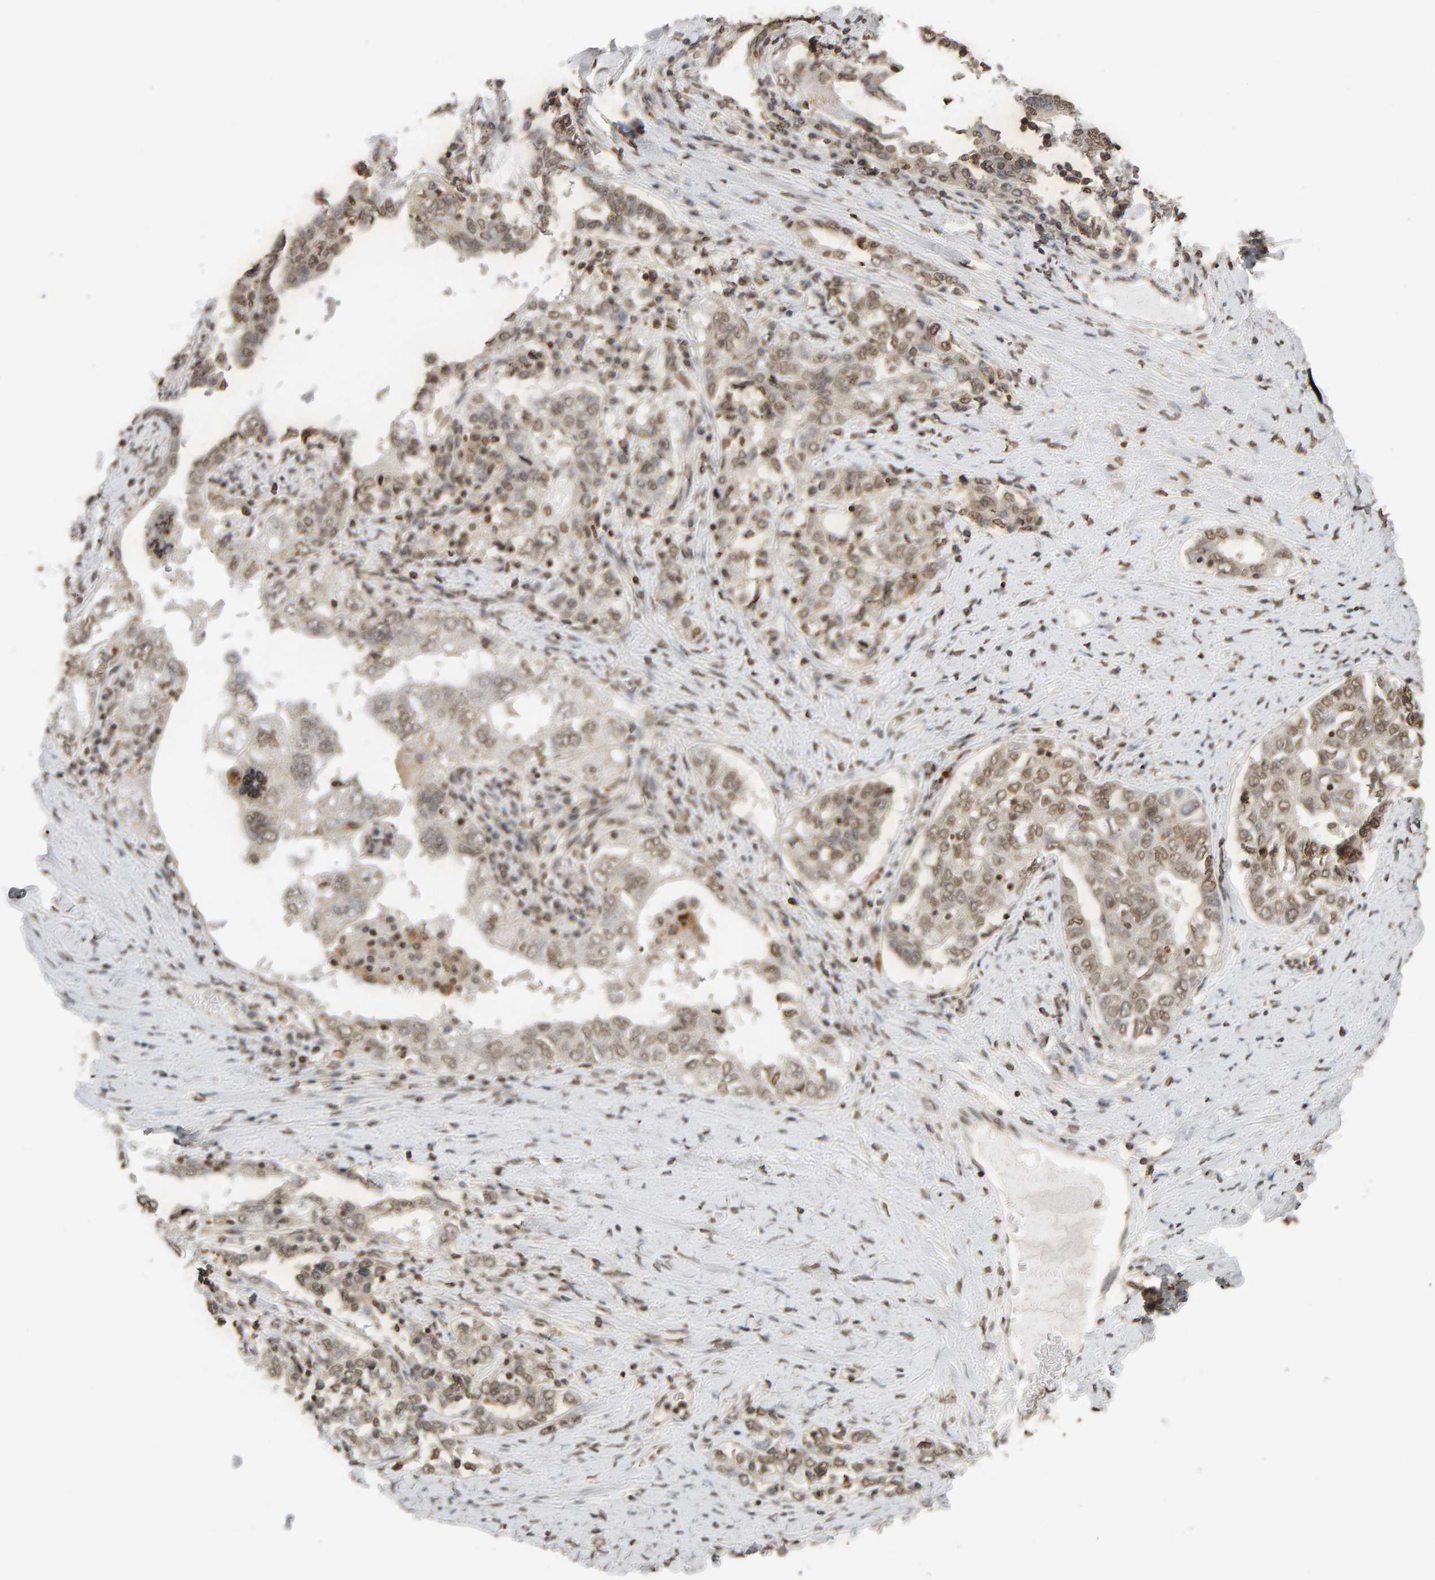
{"staining": {"intensity": "weak", "quantity": ">75%", "location": "nuclear"}, "tissue": "ovarian cancer", "cell_type": "Tumor cells", "image_type": "cancer", "snomed": [{"axis": "morphology", "description": "Carcinoma, endometroid"}, {"axis": "topography", "description": "Ovary"}], "caption": "Immunohistochemical staining of ovarian endometroid carcinoma demonstrates low levels of weak nuclear expression in about >75% of tumor cells.", "gene": "DNAJB5", "patient": {"sex": "female", "age": 62}}